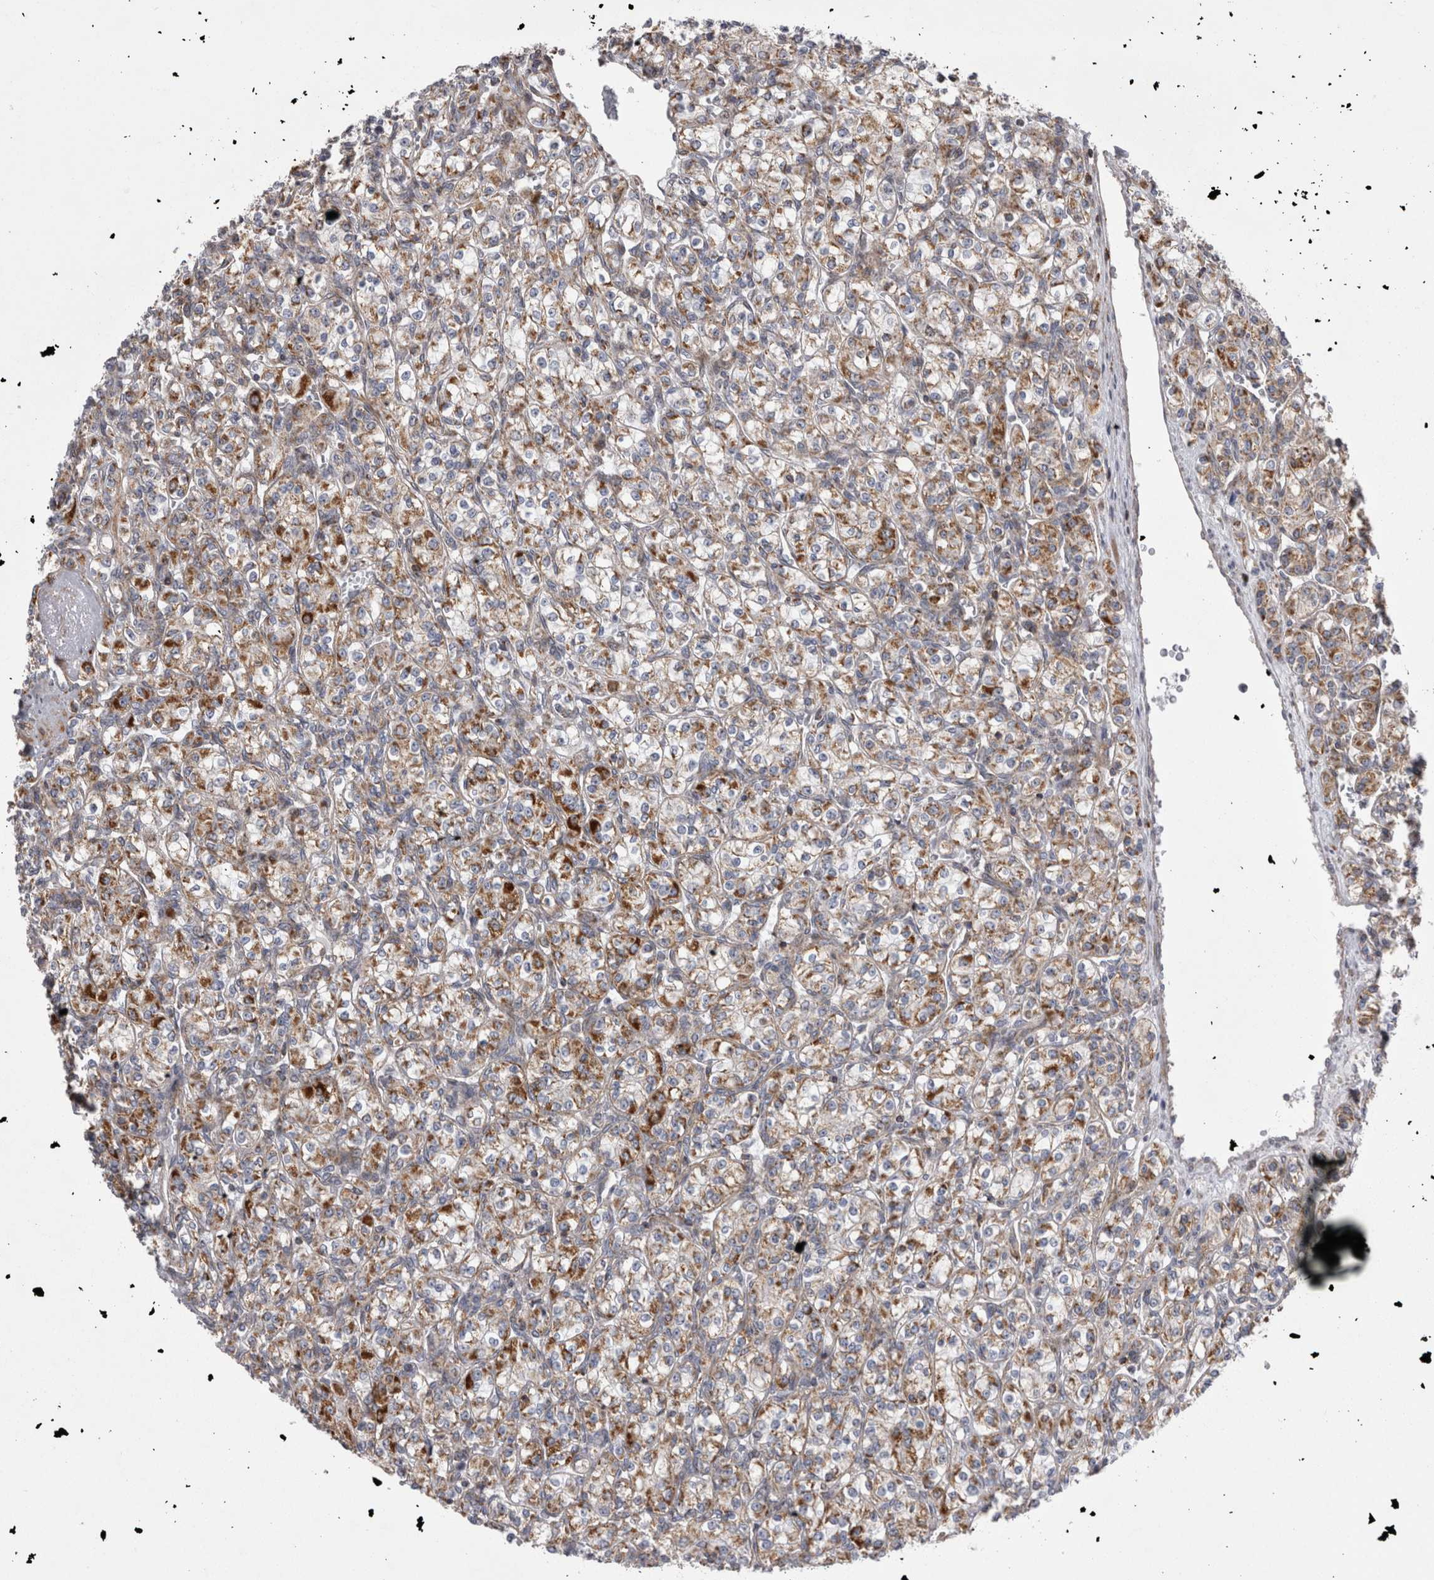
{"staining": {"intensity": "moderate", "quantity": ">75%", "location": "cytoplasmic/membranous"}, "tissue": "renal cancer", "cell_type": "Tumor cells", "image_type": "cancer", "snomed": [{"axis": "morphology", "description": "Adenocarcinoma, NOS"}, {"axis": "topography", "description": "Kidney"}], "caption": "This is a photomicrograph of immunohistochemistry staining of adenocarcinoma (renal), which shows moderate positivity in the cytoplasmic/membranous of tumor cells.", "gene": "TSPOAP1", "patient": {"sex": "male", "age": 77}}